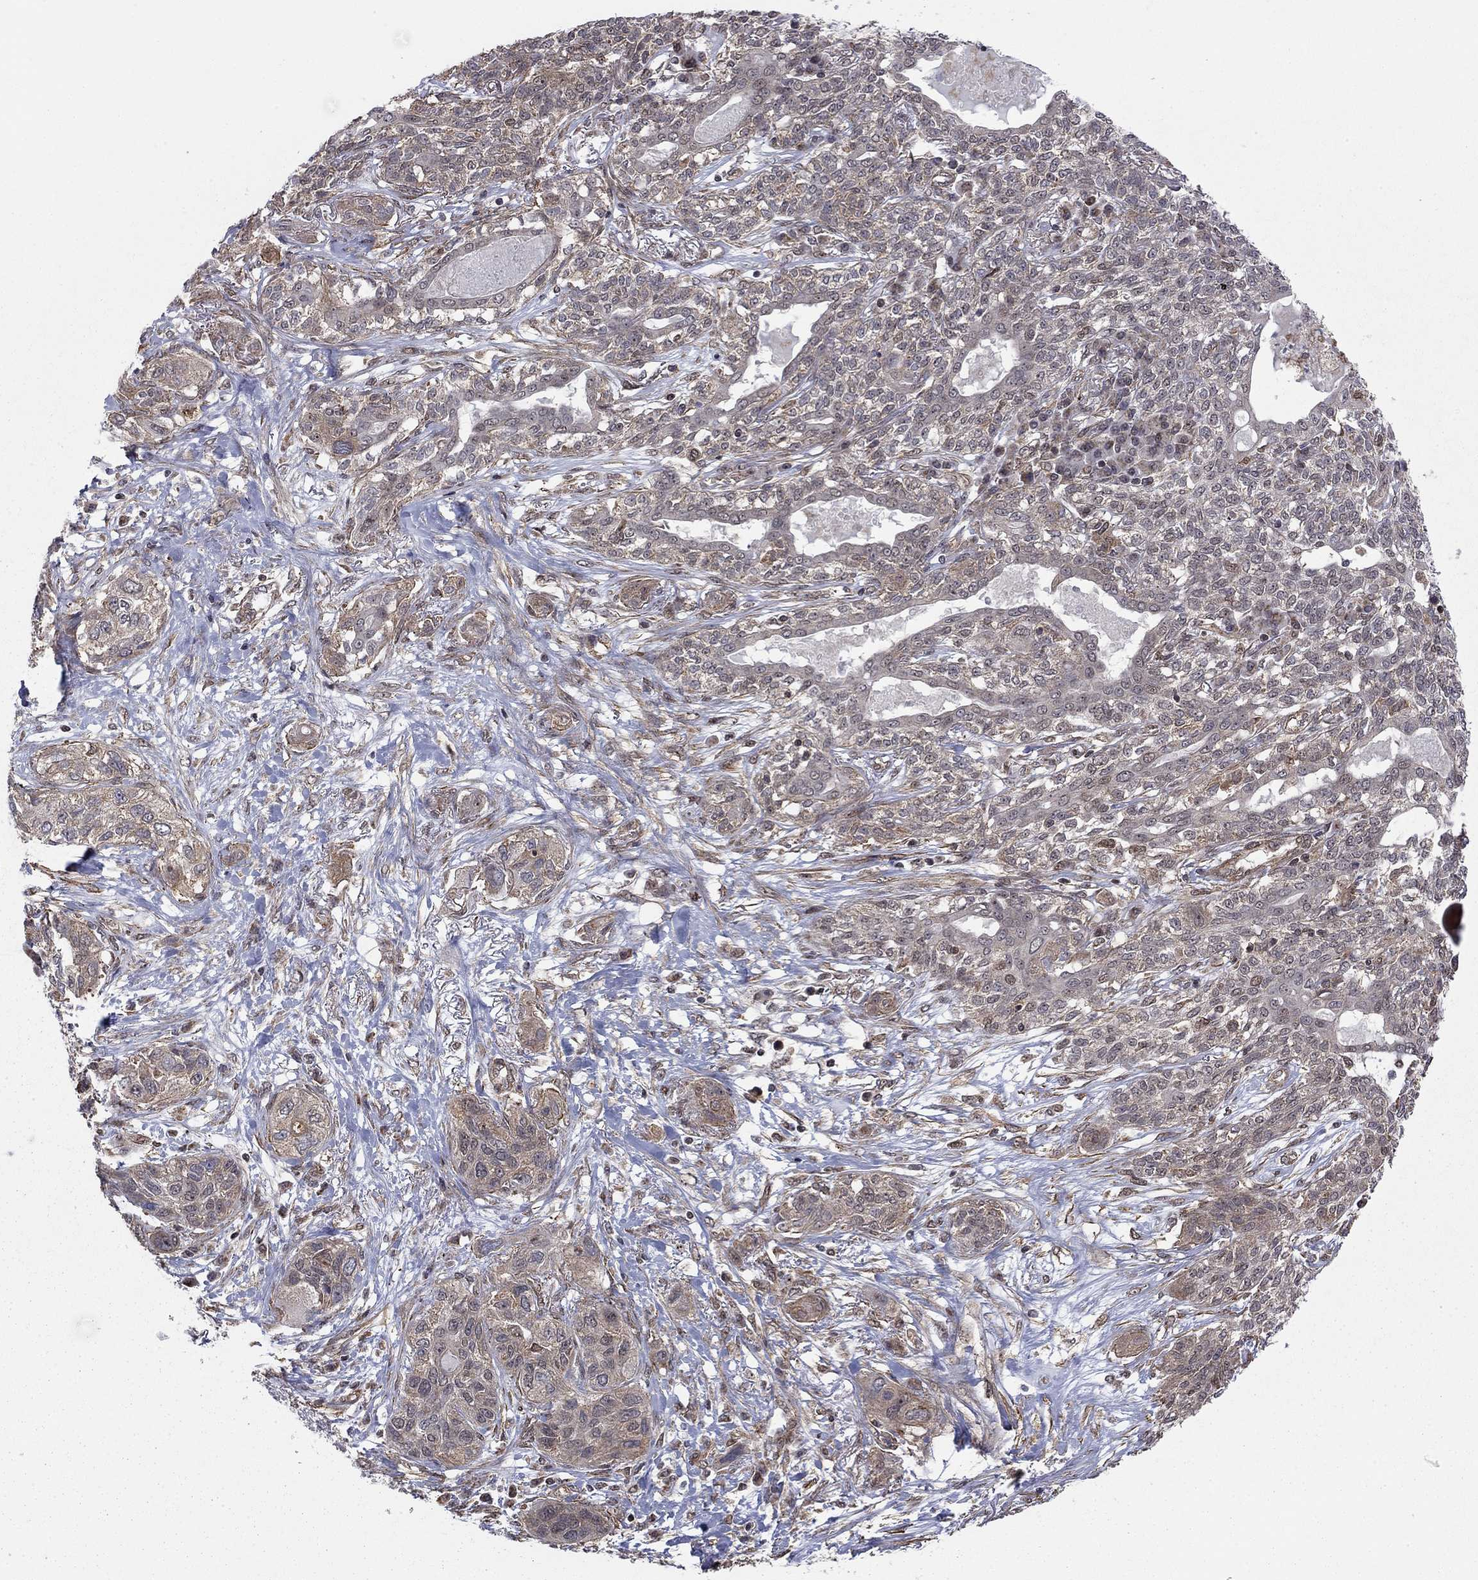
{"staining": {"intensity": "weak", "quantity": "25%-75%", "location": "cytoplasmic/membranous"}, "tissue": "lung cancer", "cell_type": "Tumor cells", "image_type": "cancer", "snomed": [{"axis": "morphology", "description": "Squamous cell carcinoma, NOS"}, {"axis": "topography", "description": "Lung"}], "caption": "Human lung squamous cell carcinoma stained with a brown dye exhibits weak cytoplasmic/membranous positive staining in approximately 25%-75% of tumor cells.", "gene": "TDP1", "patient": {"sex": "female", "age": 70}}